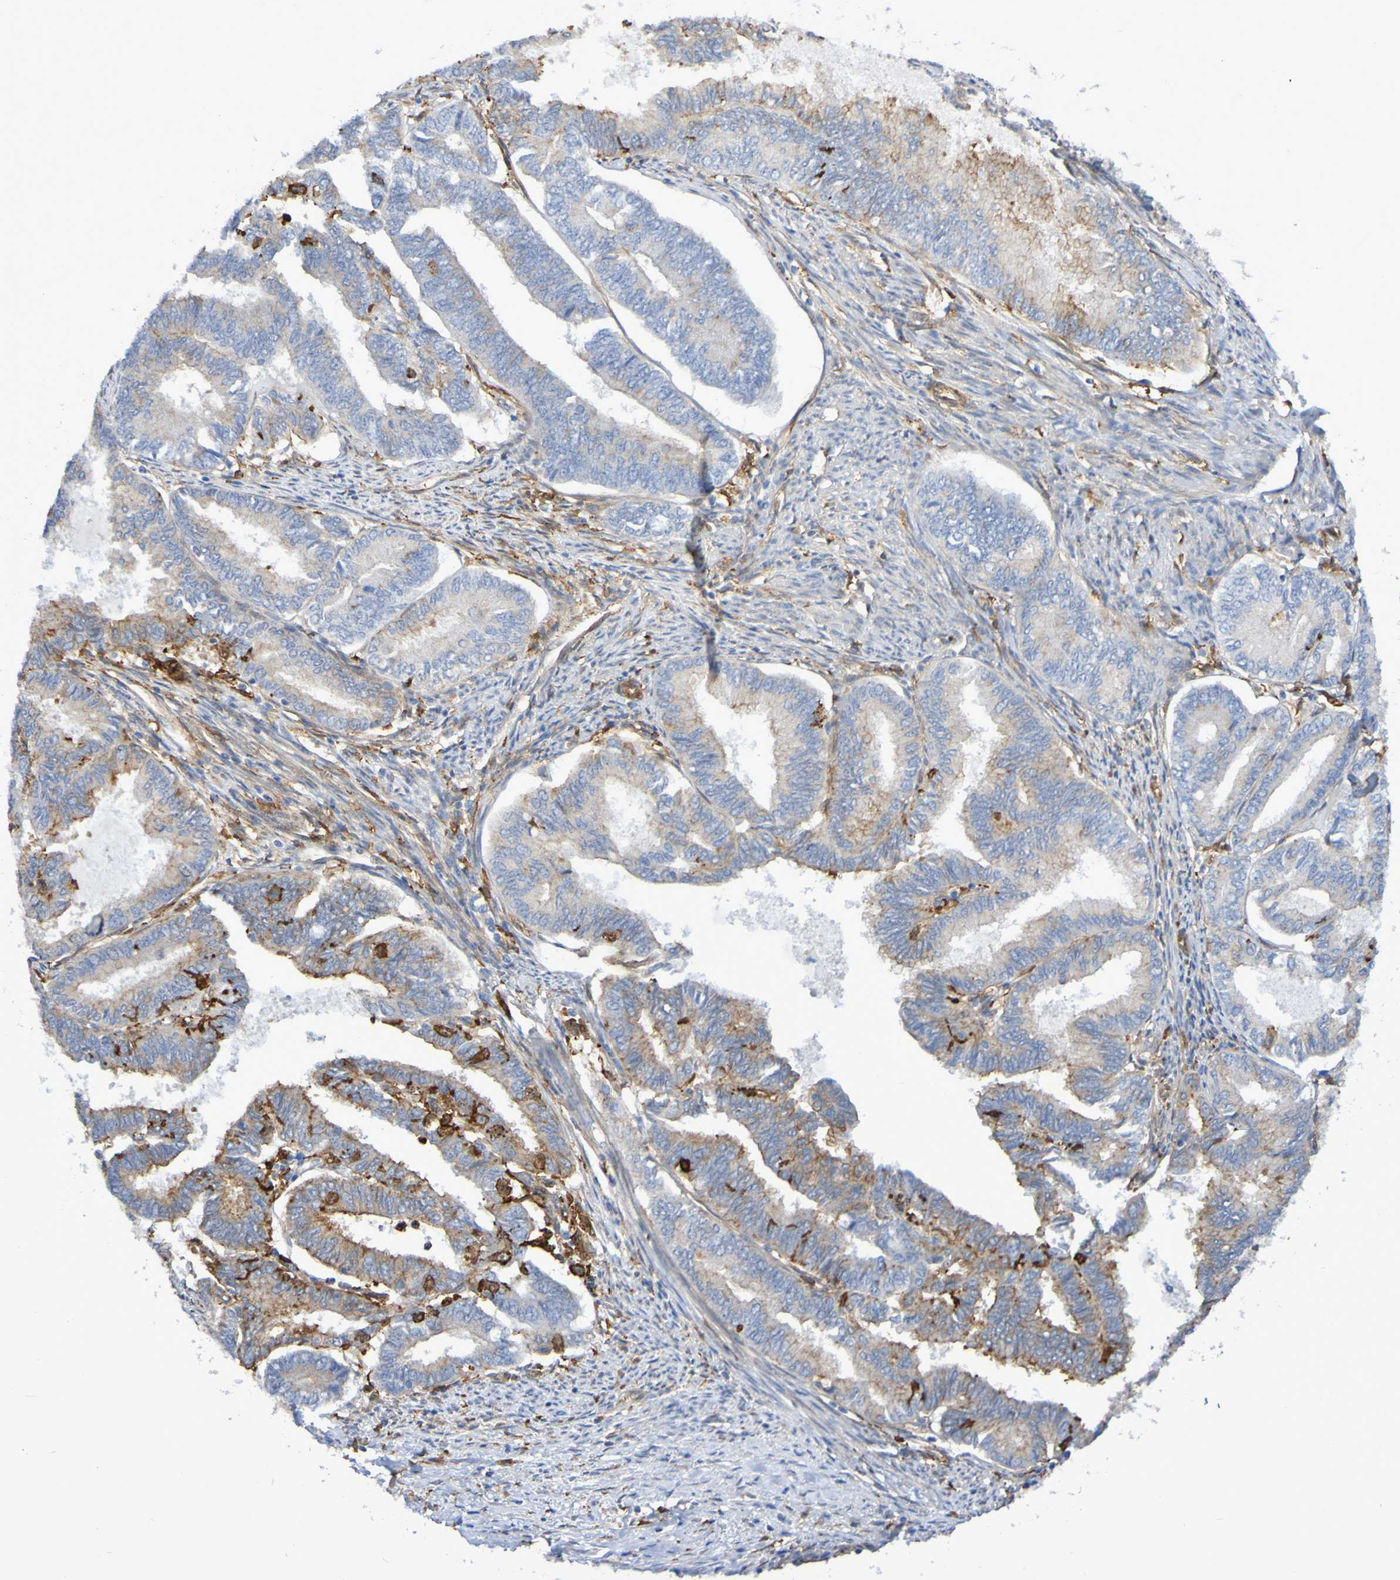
{"staining": {"intensity": "strong", "quantity": "<25%", "location": "cytoplasmic/membranous"}, "tissue": "endometrial cancer", "cell_type": "Tumor cells", "image_type": "cancer", "snomed": [{"axis": "morphology", "description": "Adenocarcinoma, NOS"}, {"axis": "topography", "description": "Endometrium"}], "caption": "Approximately <25% of tumor cells in endometrial adenocarcinoma demonstrate strong cytoplasmic/membranous protein staining as visualized by brown immunohistochemical staining.", "gene": "SCRG1", "patient": {"sex": "female", "age": 86}}